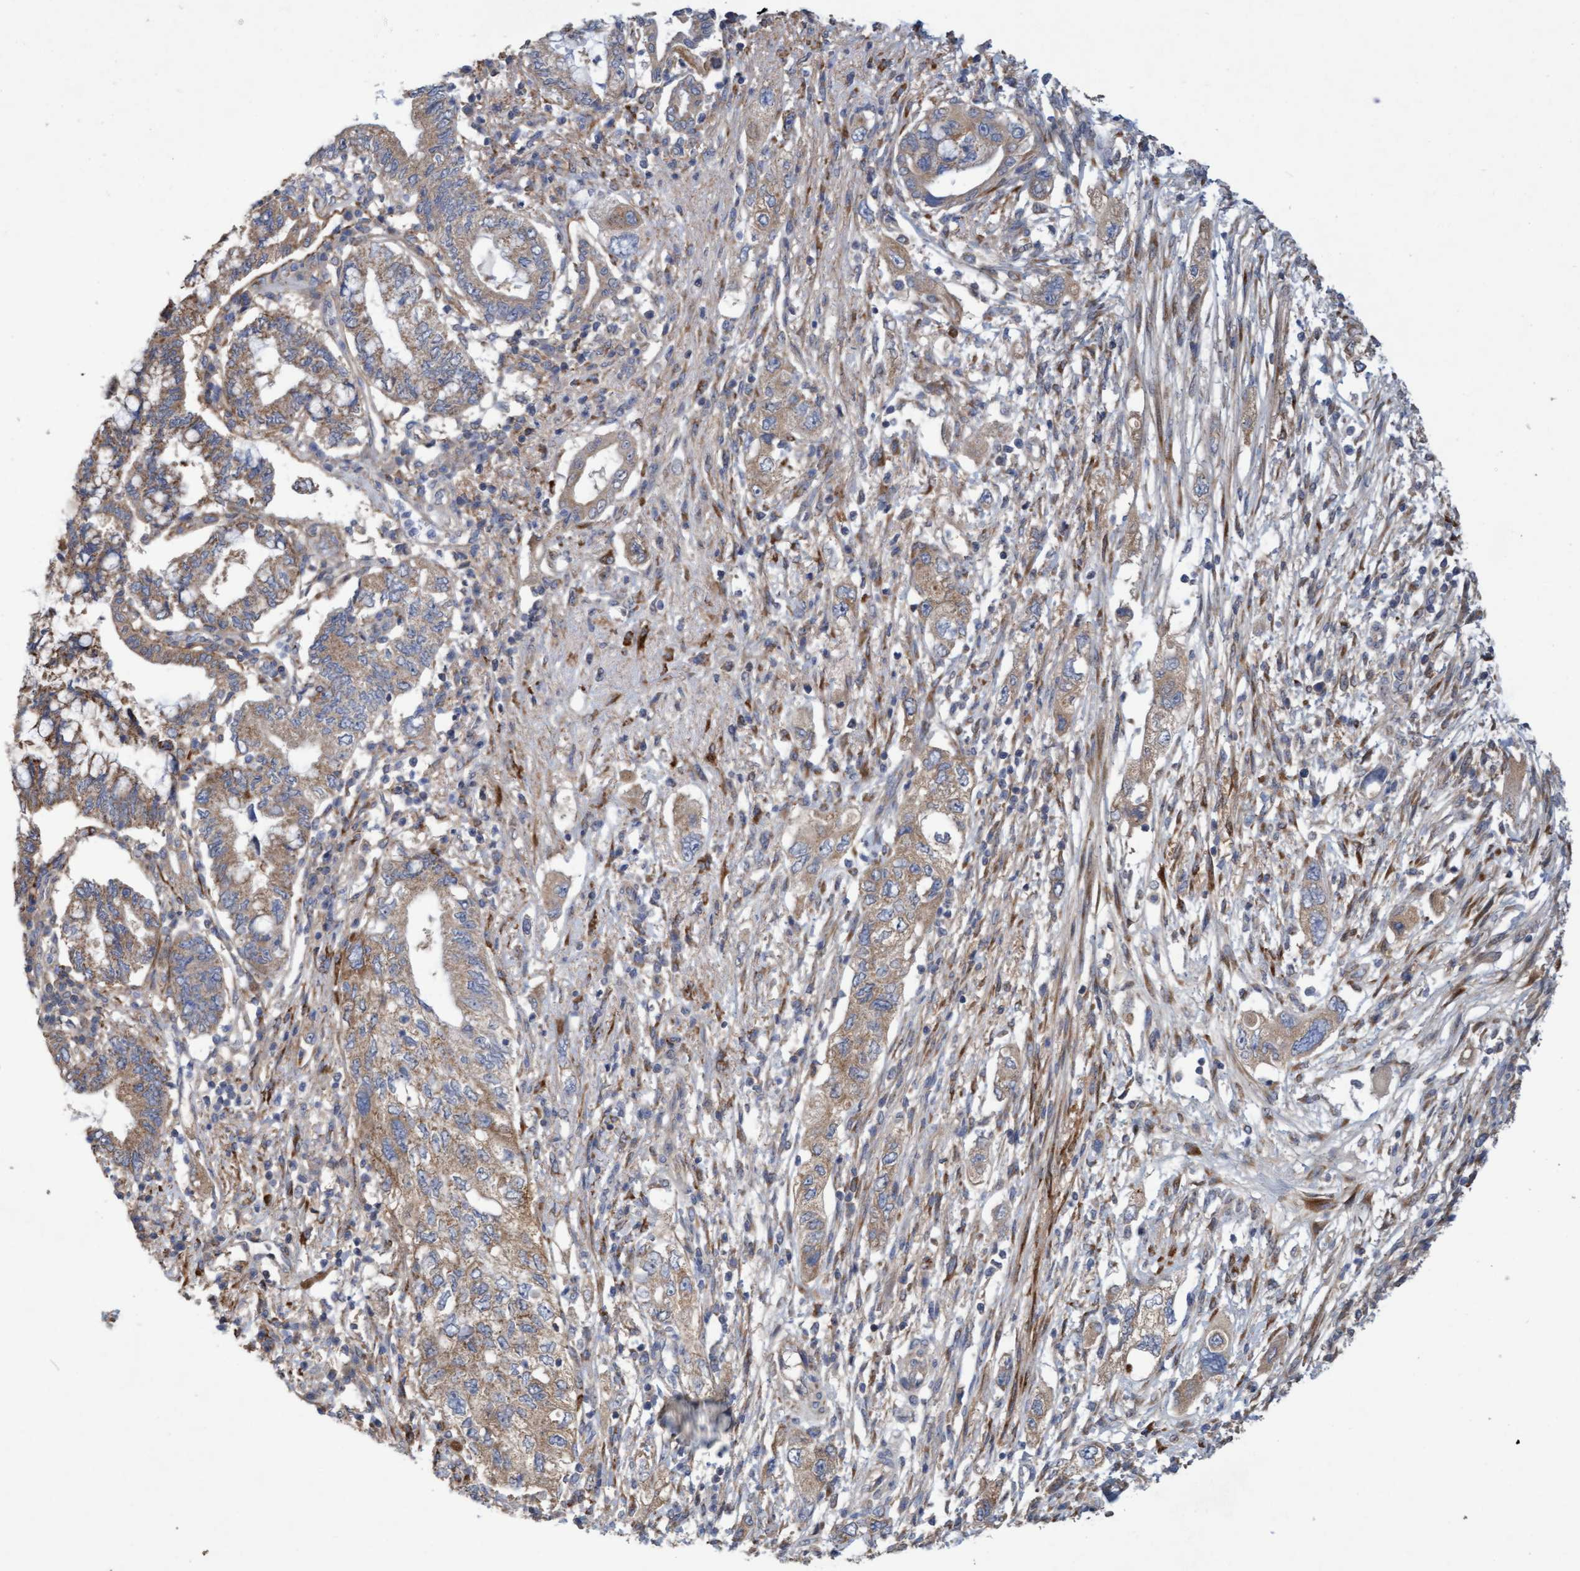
{"staining": {"intensity": "moderate", "quantity": ">75%", "location": "cytoplasmic/membranous"}, "tissue": "pancreatic cancer", "cell_type": "Tumor cells", "image_type": "cancer", "snomed": [{"axis": "morphology", "description": "Adenocarcinoma, NOS"}, {"axis": "topography", "description": "Pancreas"}], "caption": "Human pancreatic cancer stained with a brown dye displays moderate cytoplasmic/membranous positive expression in approximately >75% of tumor cells.", "gene": "DDHD2", "patient": {"sex": "female", "age": 73}}